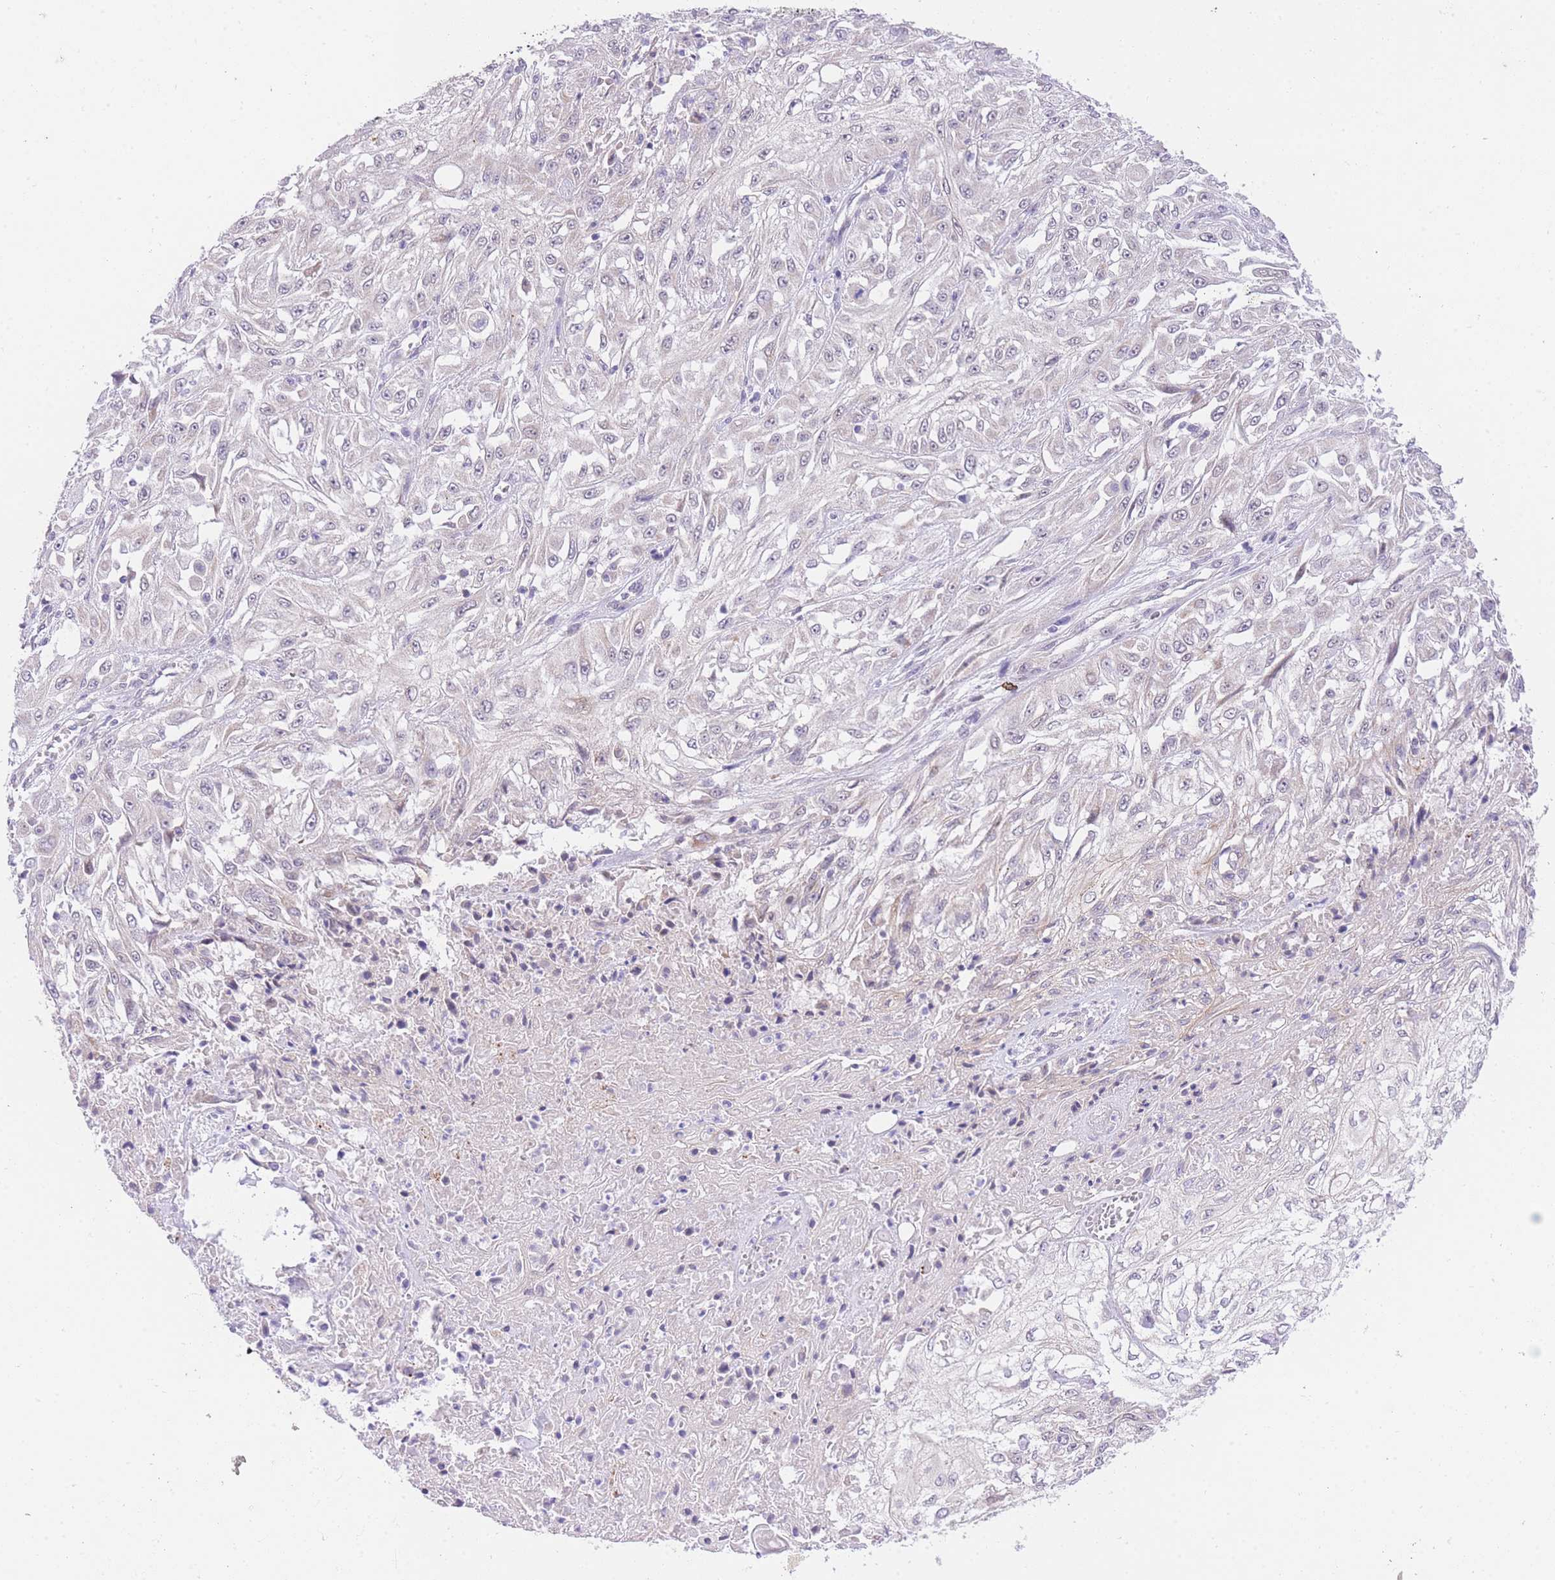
{"staining": {"intensity": "negative", "quantity": "none", "location": "none"}, "tissue": "skin cancer", "cell_type": "Tumor cells", "image_type": "cancer", "snomed": [{"axis": "morphology", "description": "Squamous cell carcinoma, NOS"}, {"axis": "morphology", "description": "Squamous cell carcinoma, metastatic, NOS"}, {"axis": "topography", "description": "Skin"}, {"axis": "topography", "description": "Lymph node"}], "caption": "This is an IHC micrograph of human skin cancer. There is no staining in tumor cells.", "gene": "UBXN7", "patient": {"sex": "male", "age": 75}}